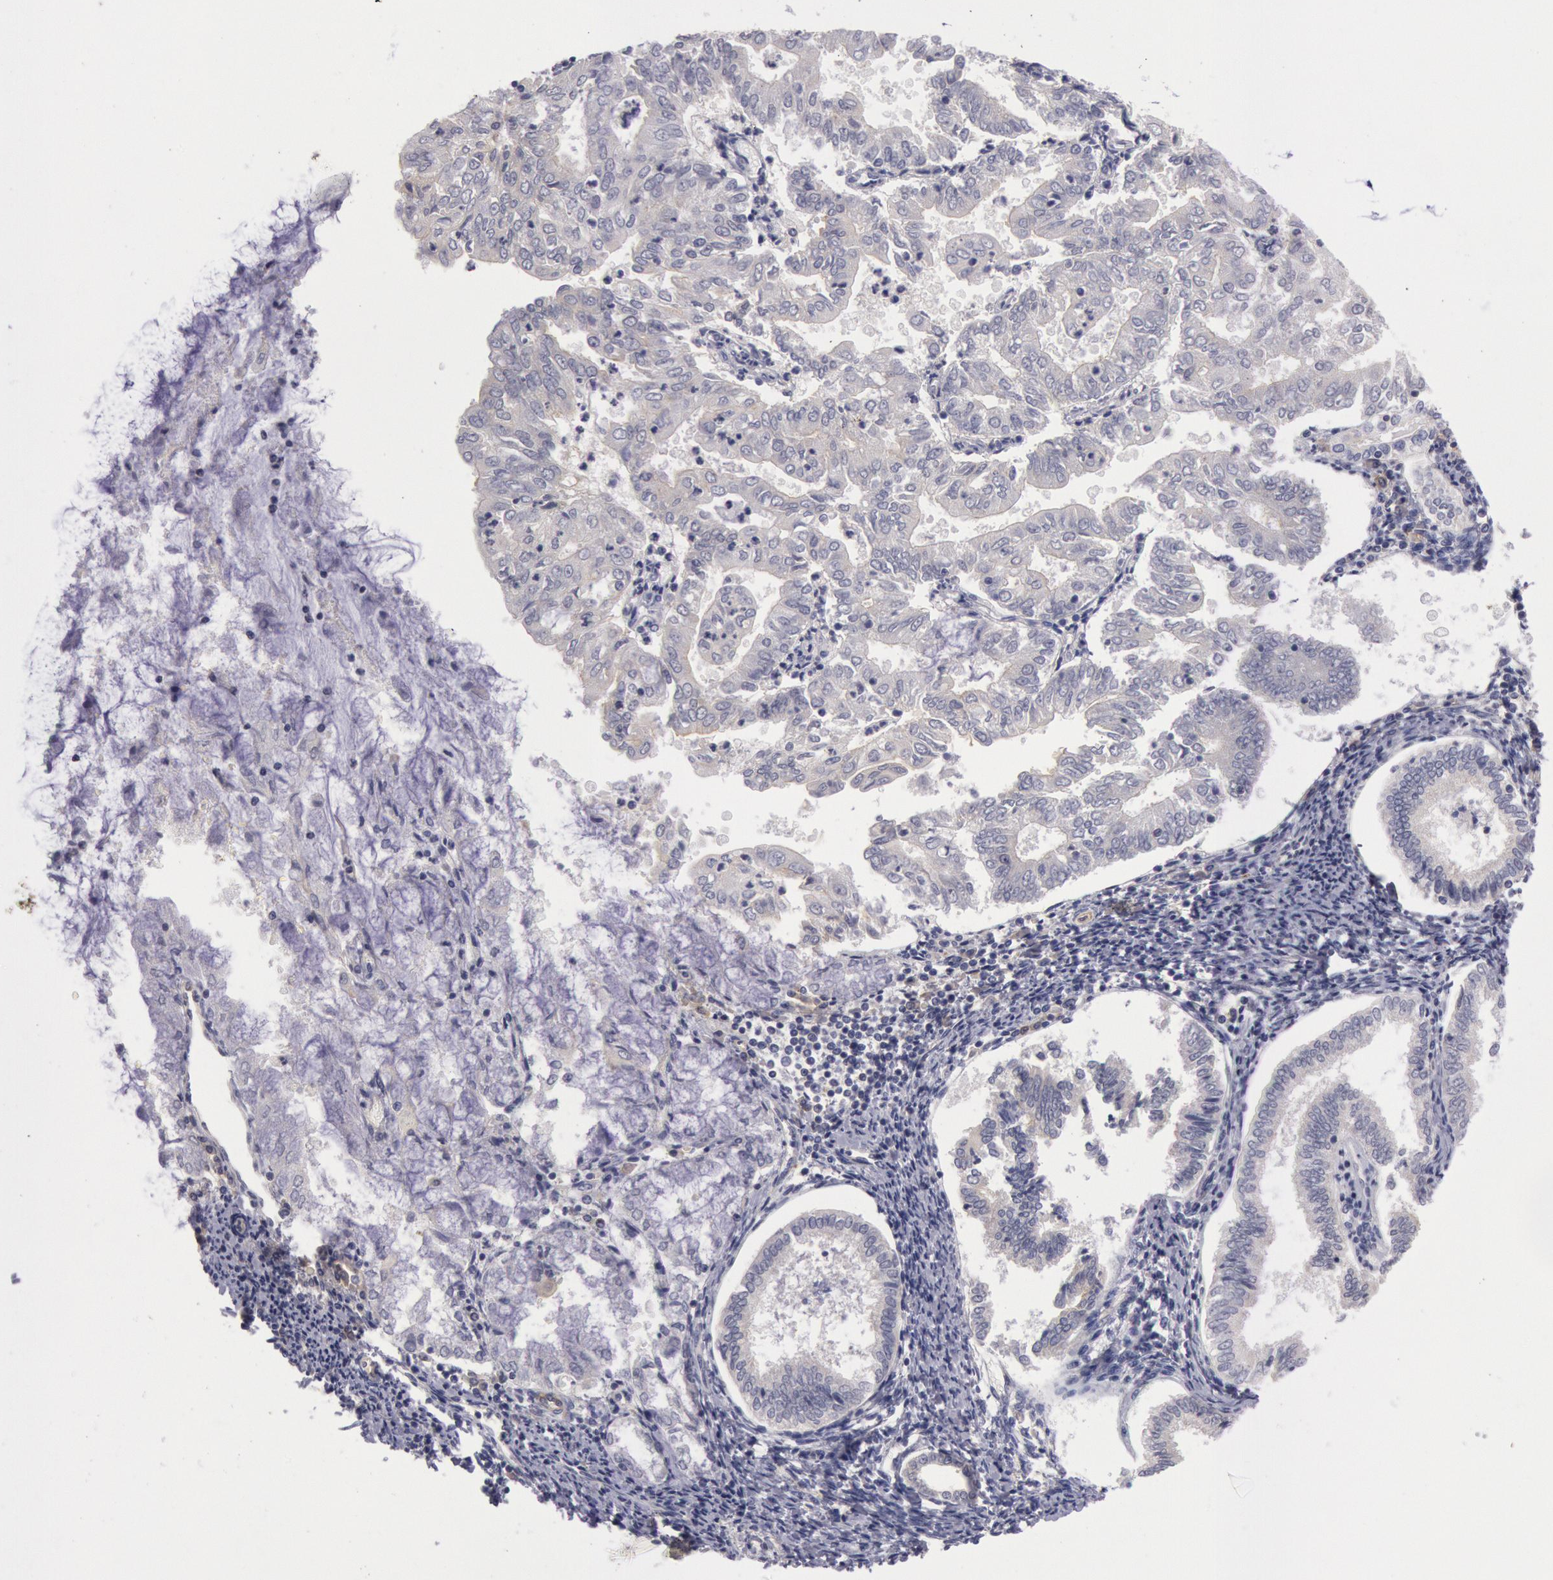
{"staining": {"intensity": "negative", "quantity": "none", "location": "none"}, "tissue": "endometrial cancer", "cell_type": "Tumor cells", "image_type": "cancer", "snomed": [{"axis": "morphology", "description": "Adenocarcinoma, NOS"}, {"axis": "topography", "description": "Endometrium"}], "caption": "Micrograph shows no significant protein positivity in tumor cells of endometrial cancer (adenocarcinoma).", "gene": "MYO5A", "patient": {"sex": "female", "age": 79}}